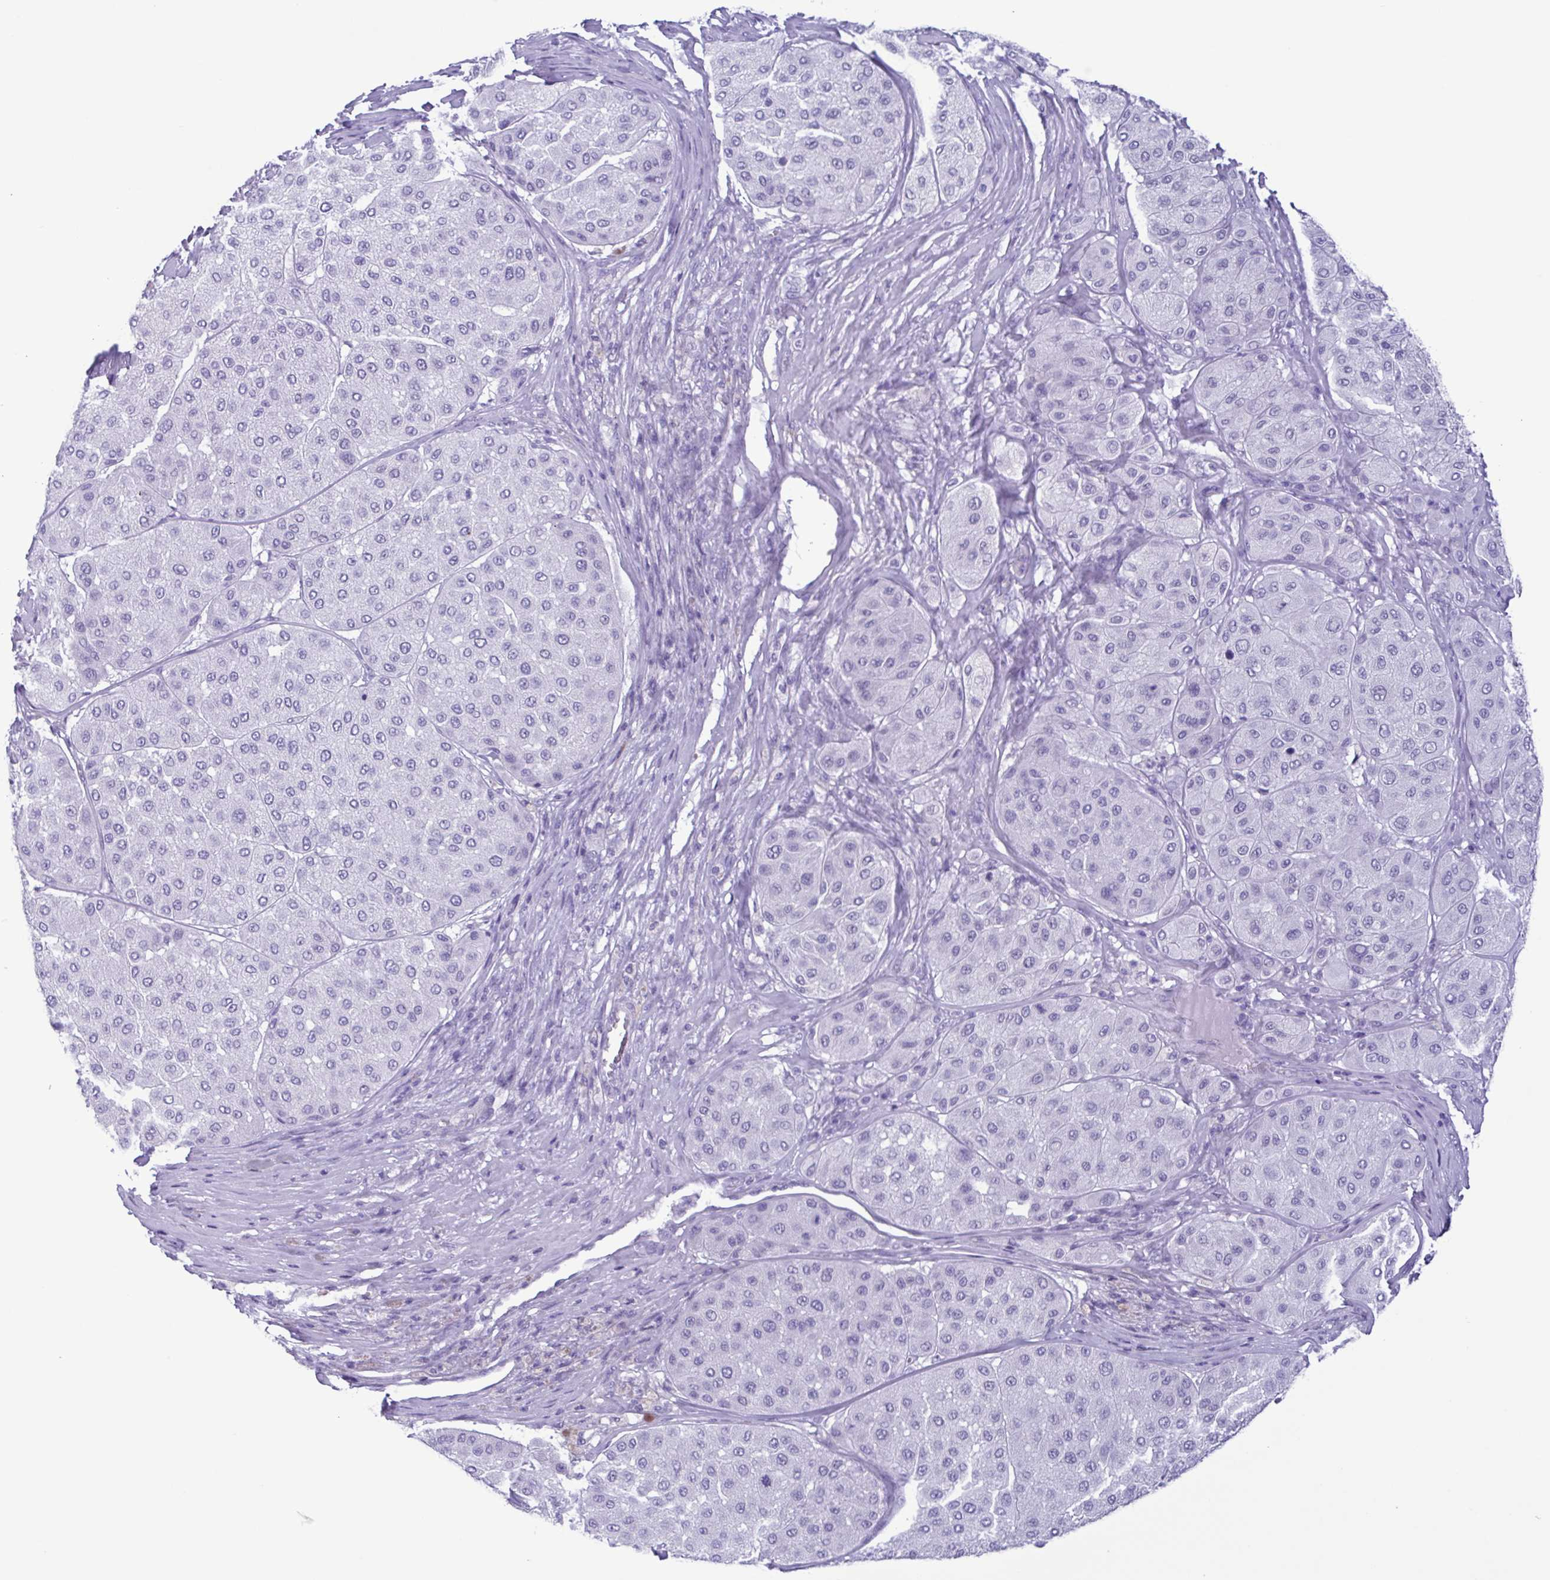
{"staining": {"intensity": "negative", "quantity": "none", "location": "none"}, "tissue": "melanoma", "cell_type": "Tumor cells", "image_type": "cancer", "snomed": [{"axis": "morphology", "description": "Malignant melanoma, Metastatic site"}, {"axis": "topography", "description": "Smooth muscle"}], "caption": "The IHC photomicrograph has no significant staining in tumor cells of melanoma tissue.", "gene": "INAFM1", "patient": {"sex": "male", "age": 41}}